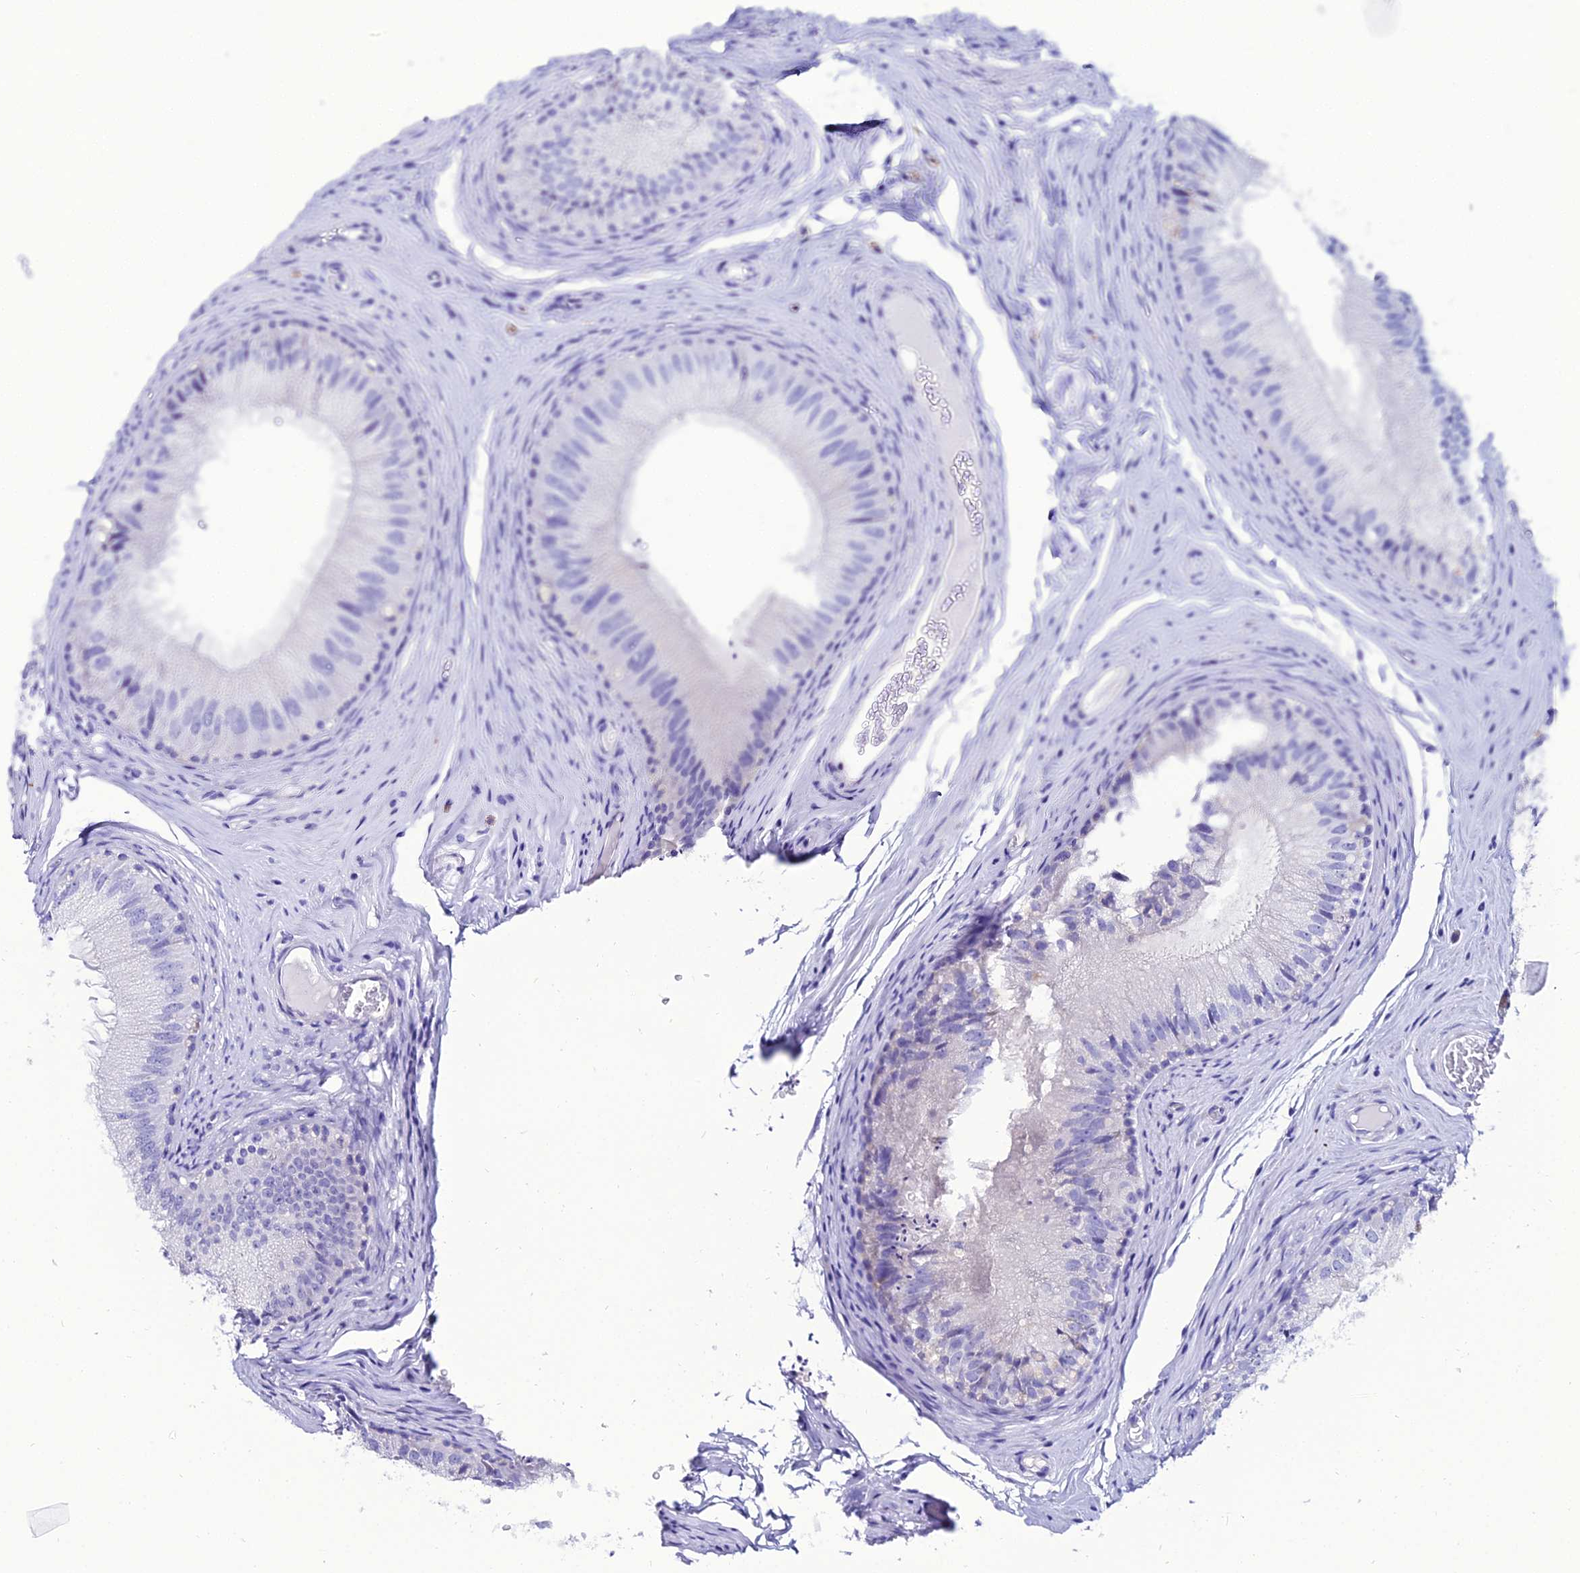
{"staining": {"intensity": "negative", "quantity": "none", "location": "none"}, "tissue": "epididymis", "cell_type": "Glandular cells", "image_type": "normal", "snomed": [{"axis": "morphology", "description": "Normal tissue, NOS"}, {"axis": "topography", "description": "Epididymis"}], "caption": "There is no significant staining in glandular cells of epididymis. (DAB (3,3'-diaminobenzidine) immunohistochemistry (IHC), high magnification).", "gene": "OR4D5", "patient": {"sex": "male", "age": 46}}